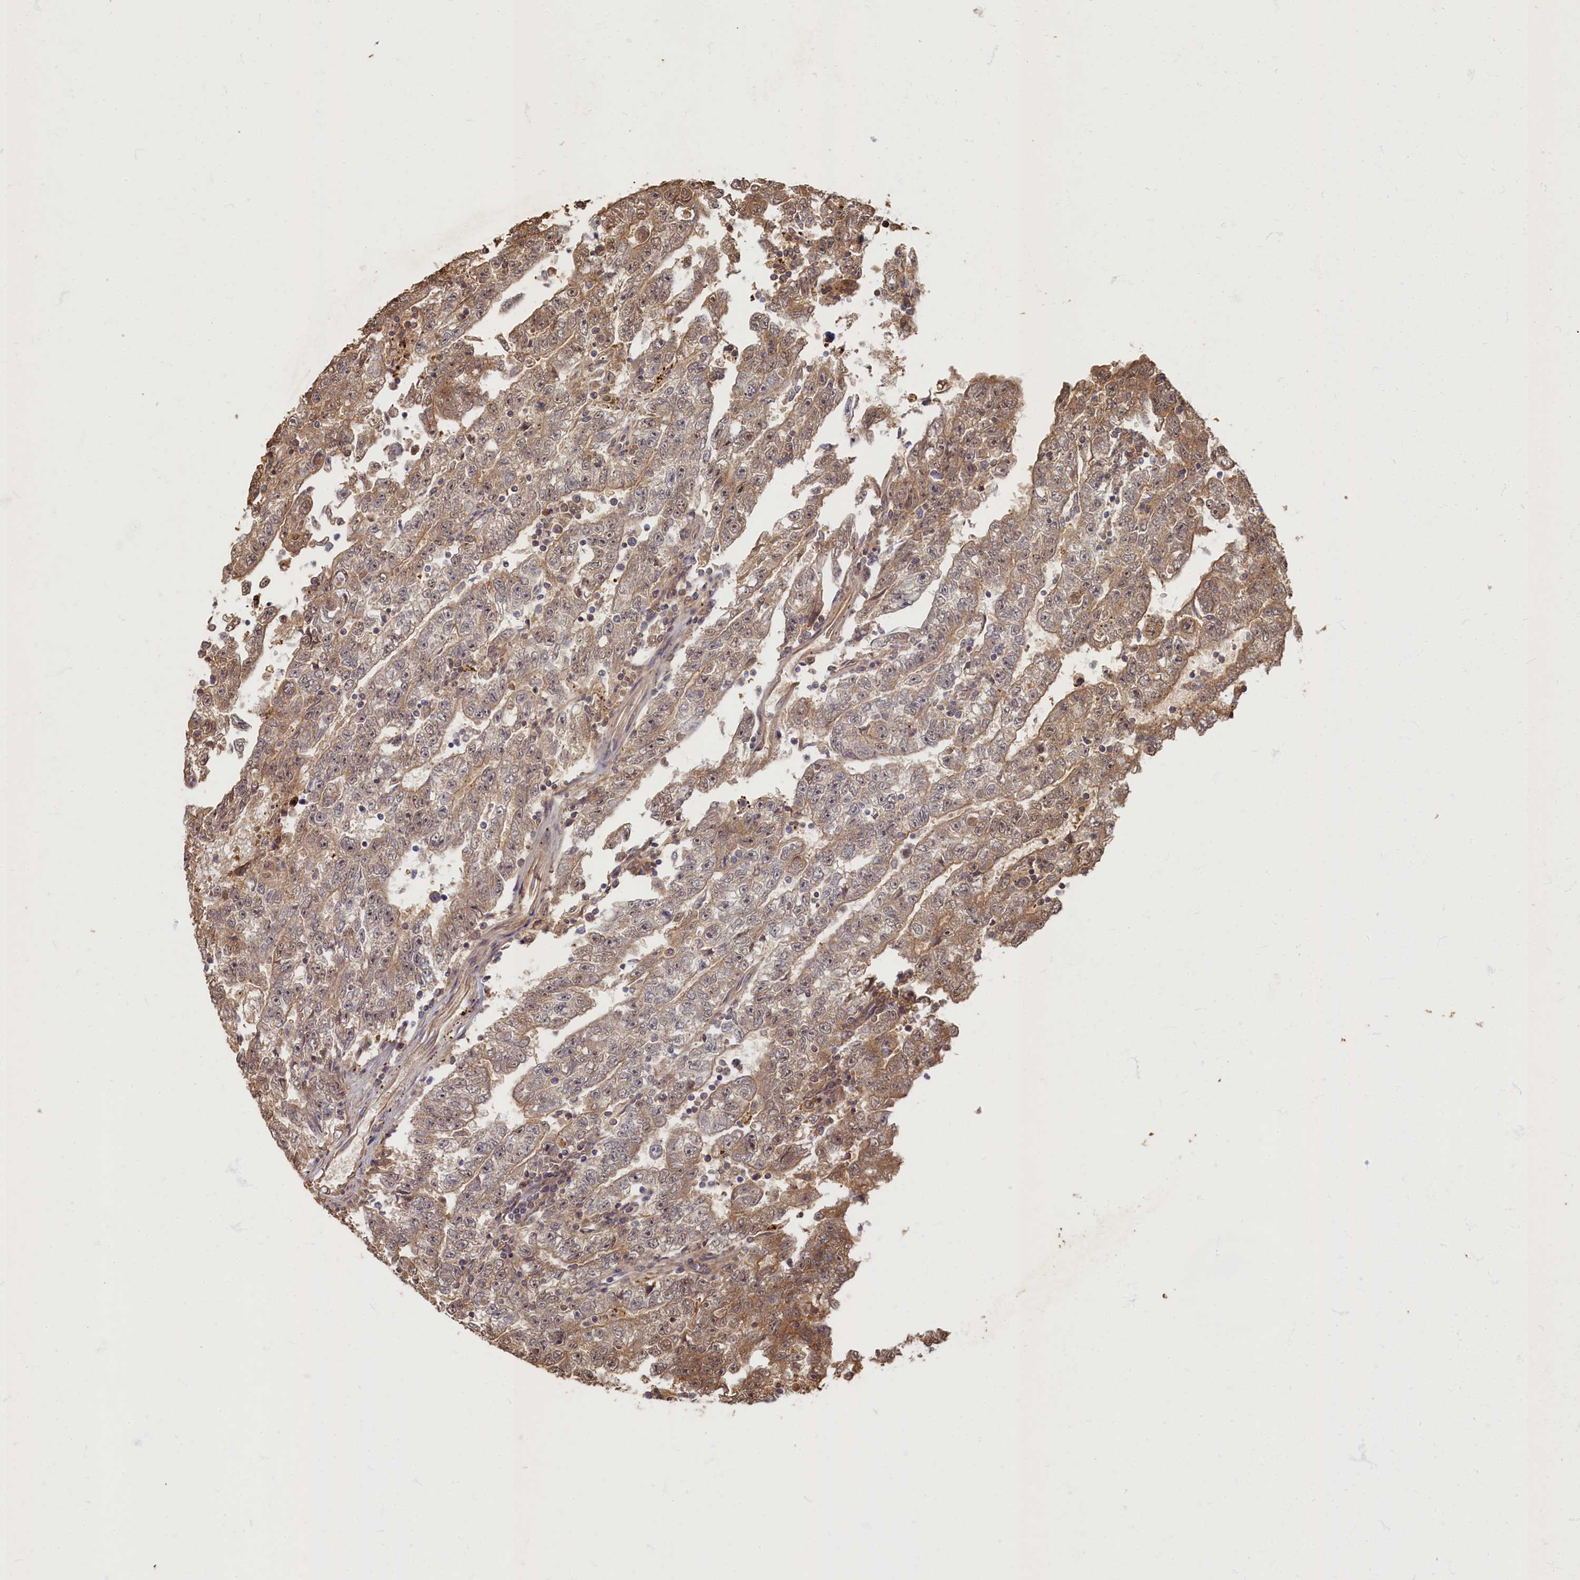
{"staining": {"intensity": "moderate", "quantity": ">75%", "location": "cytoplasmic/membranous,nuclear"}, "tissue": "testis cancer", "cell_type": "Tumor cells", "image_type": "cancer", "snomed": [{"axis": "morphology", "description": "Carcinoma, Embryonal, NOS"}, {"axis": "topography", "description": "Testis"}], "caption": "Immunohistochemical staining of human testis cancer (embryonal carcinoma) displays medium levels of moderate cytoplasmic/membranous and nuclear protein staining in approximately >75% of tumor cells. (DAB IHC, brown staining for protein, blue staining for nuclei).", "gene": "HUNK", "patient": {"sex": "male", "age": 25}}